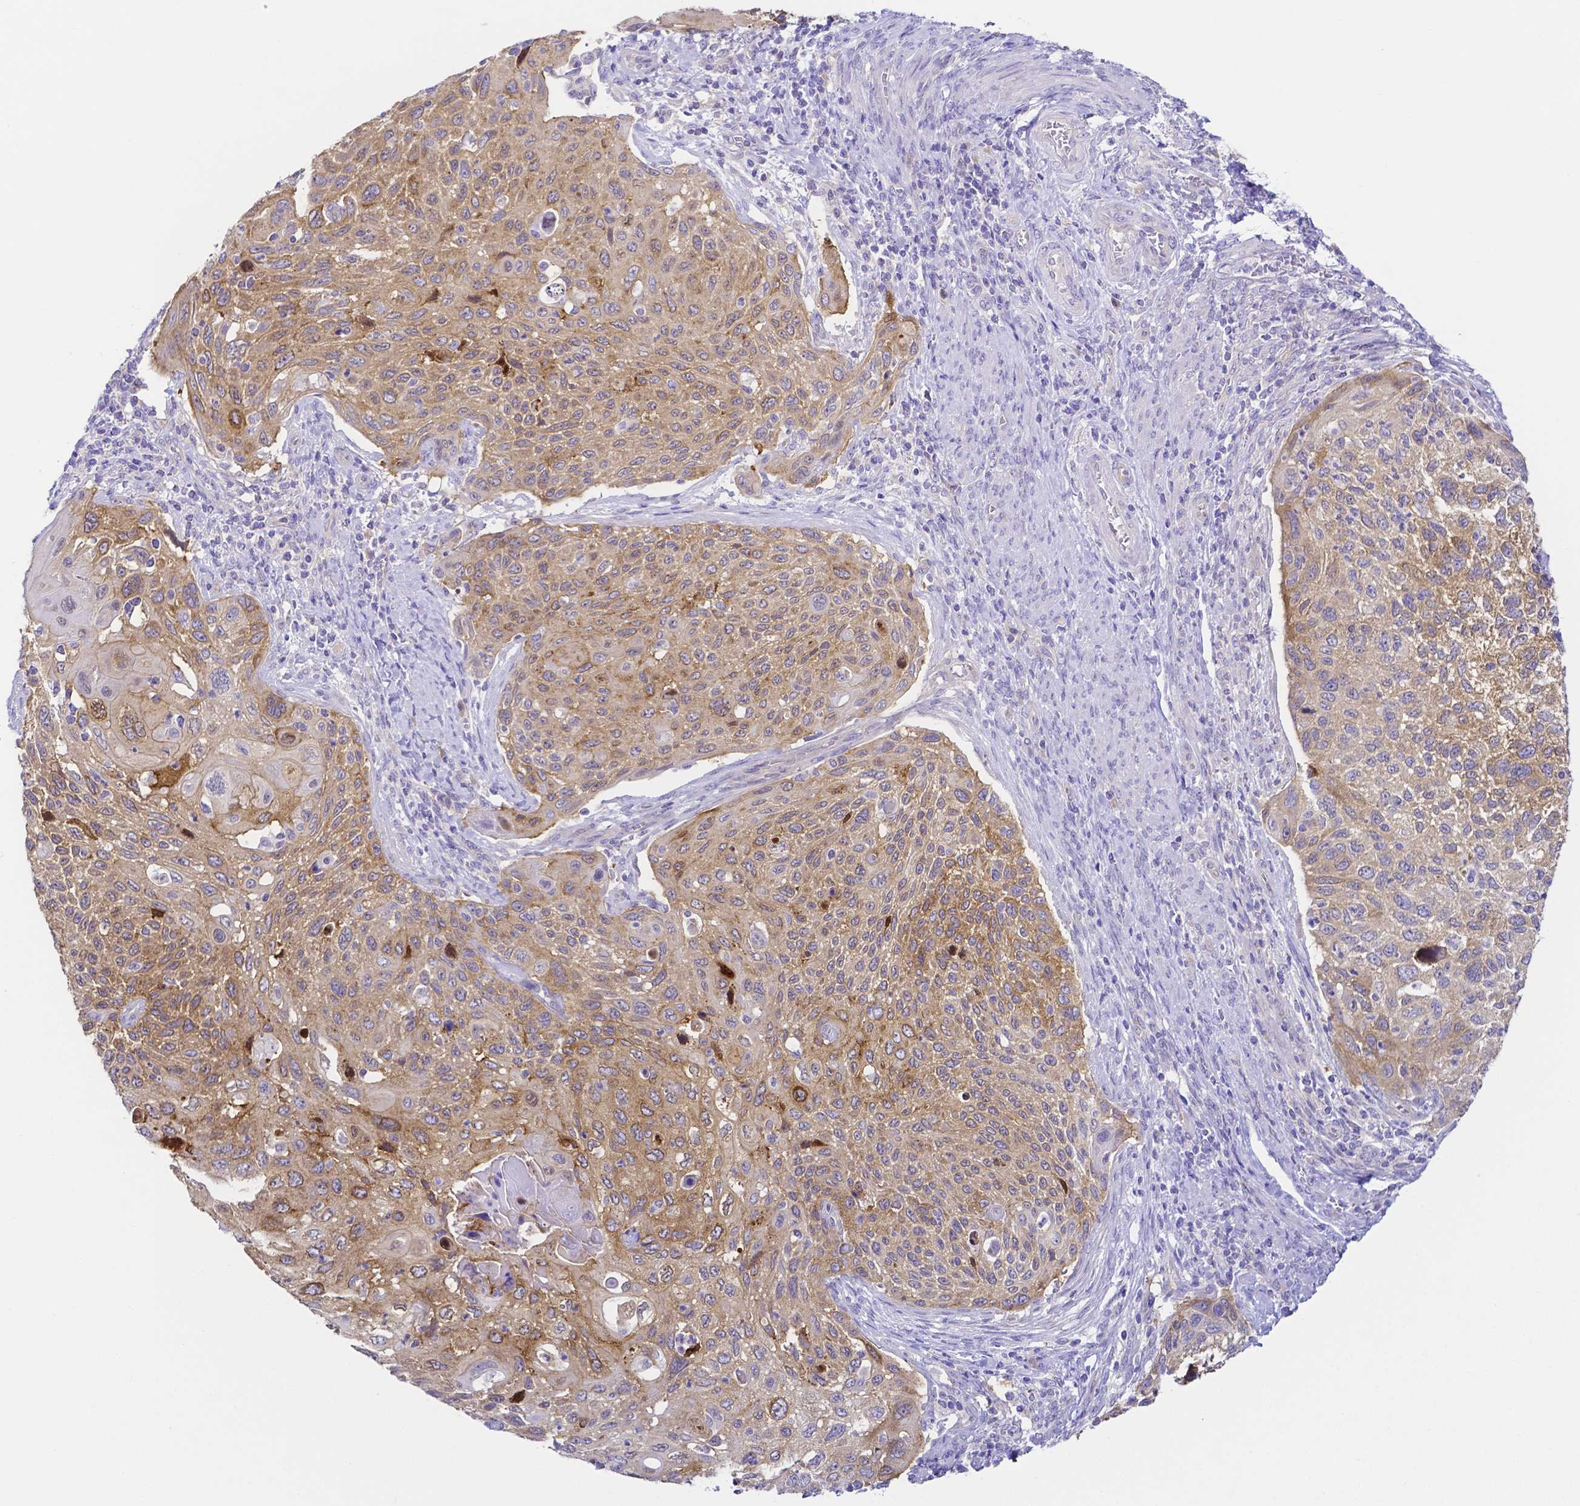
{"staining": {"intensity": "moderate", "quantity": ">75%", "location": "cytoplasmic/membranous"}, "tissue": "cervical cancer", "cell_type": "Tumor cells", "image_type": "cancer", "snomed": [{"axis": "morphology", "description": "Squamous cell carcinoma, NOS"}, {"axis": "topography", "description": "Cervix"}], "caption": "A histopathology image of human cervical squamous cell carcinoma stained for a protein displays moderate cytoplasmic/membranous brown staining in tumor cells.", "gene": "PKP3", "patient": {"sex": "female", "age": 70}}